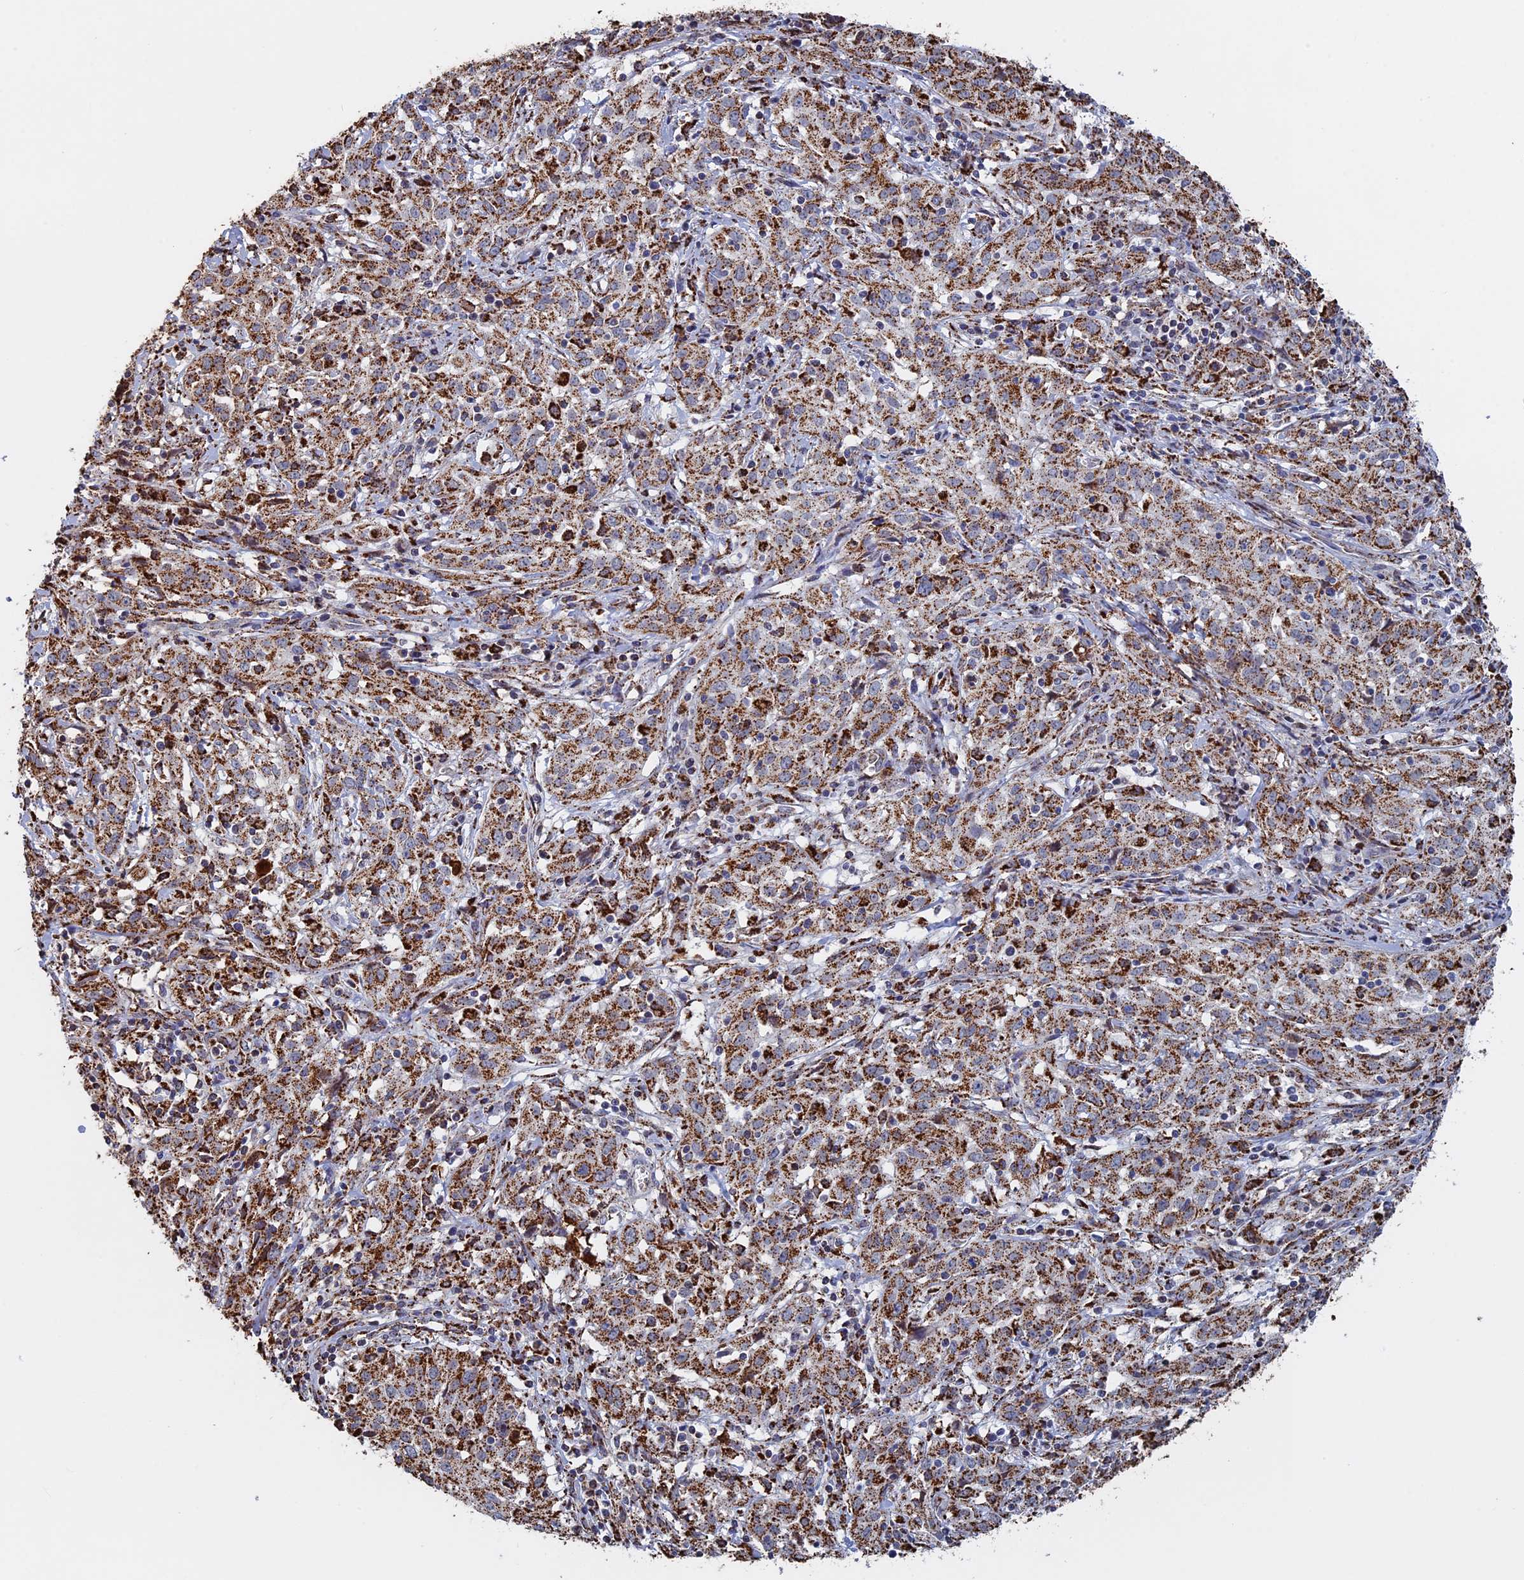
{"staining": {"intensity": "moderate", "quantity": ">75%", "location": "cytoplasmic/membranous"}, "tissue": "cervical cancer", "cell_type": "Tumor cells", "image_type": "cancer", "snomed": [{"axis": "morphology", "description": "Squamous cell carcinoma, NOS"}, {"axis": "topography", "description": "Cervix"}], "caption": "Immunohistochemical staining of human squamous cell carcinoma (cervical) exhibits medium levels of moderate cytoplasmic/membranous protein positivity in approximately >75% of tumor cells.", "gene": "SEC24D", "patient": {"sex": "female", "age": 57}}